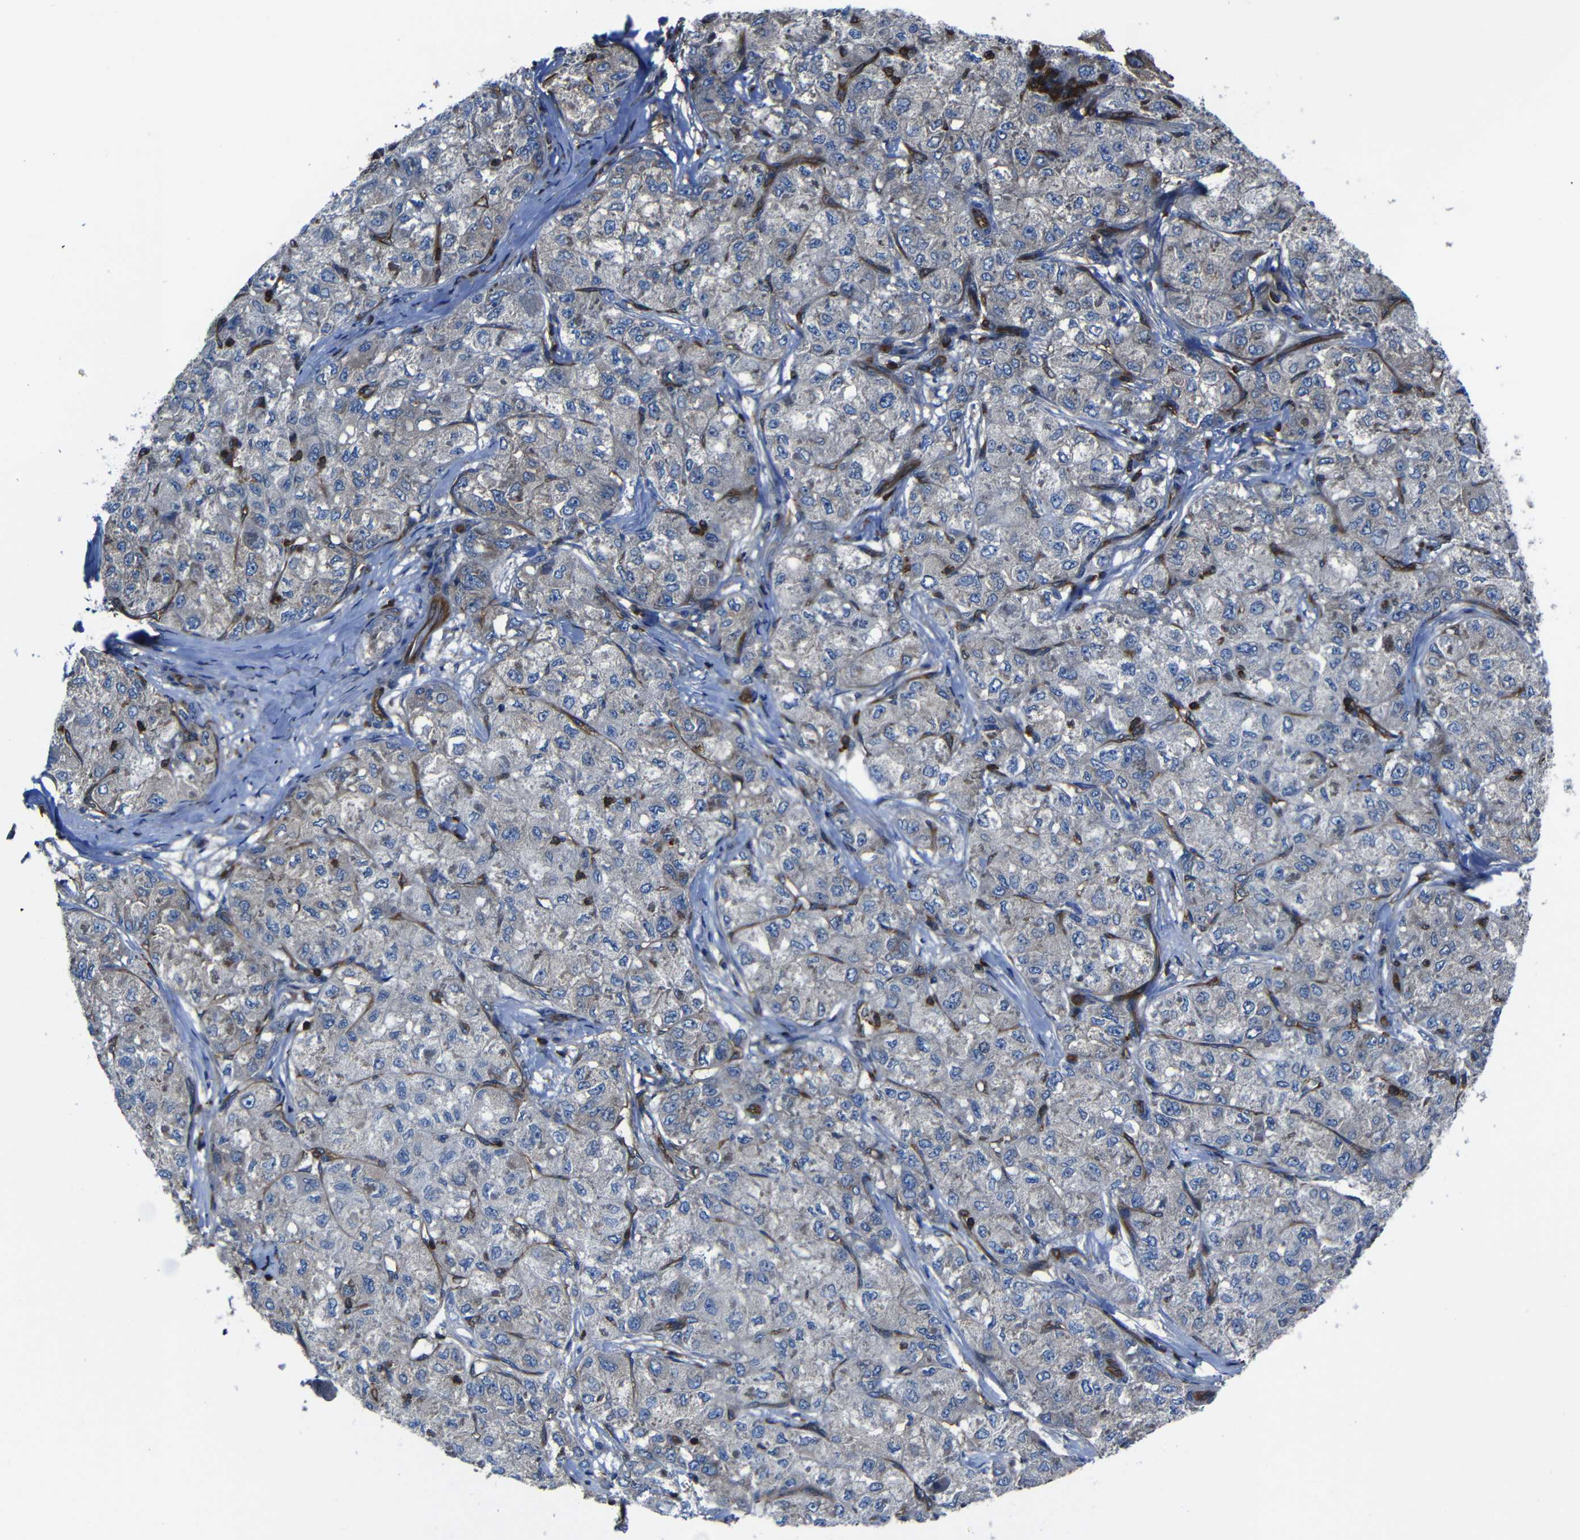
{"staining": {"intensity": "weak", "quantity": "<25%", "location": "cytoplasmic/membranous"}, "tissue": "liver cancer", "cell_type": "Tumor cells", "image_type": "cancer", "snomed": [{"axis": "morphology", "description": "Carcinoma, Hepatocellular, NOS"}, {"axis": "topography", "description": "Liver"}], "caption": "A high-resolution image shows immunohistochemistry (IHC) staining of liver cancer, which displays no significant staining in tumor cells.", "gene": "ARHGEF1", "patient": {"sex": "male", "age": 80}}